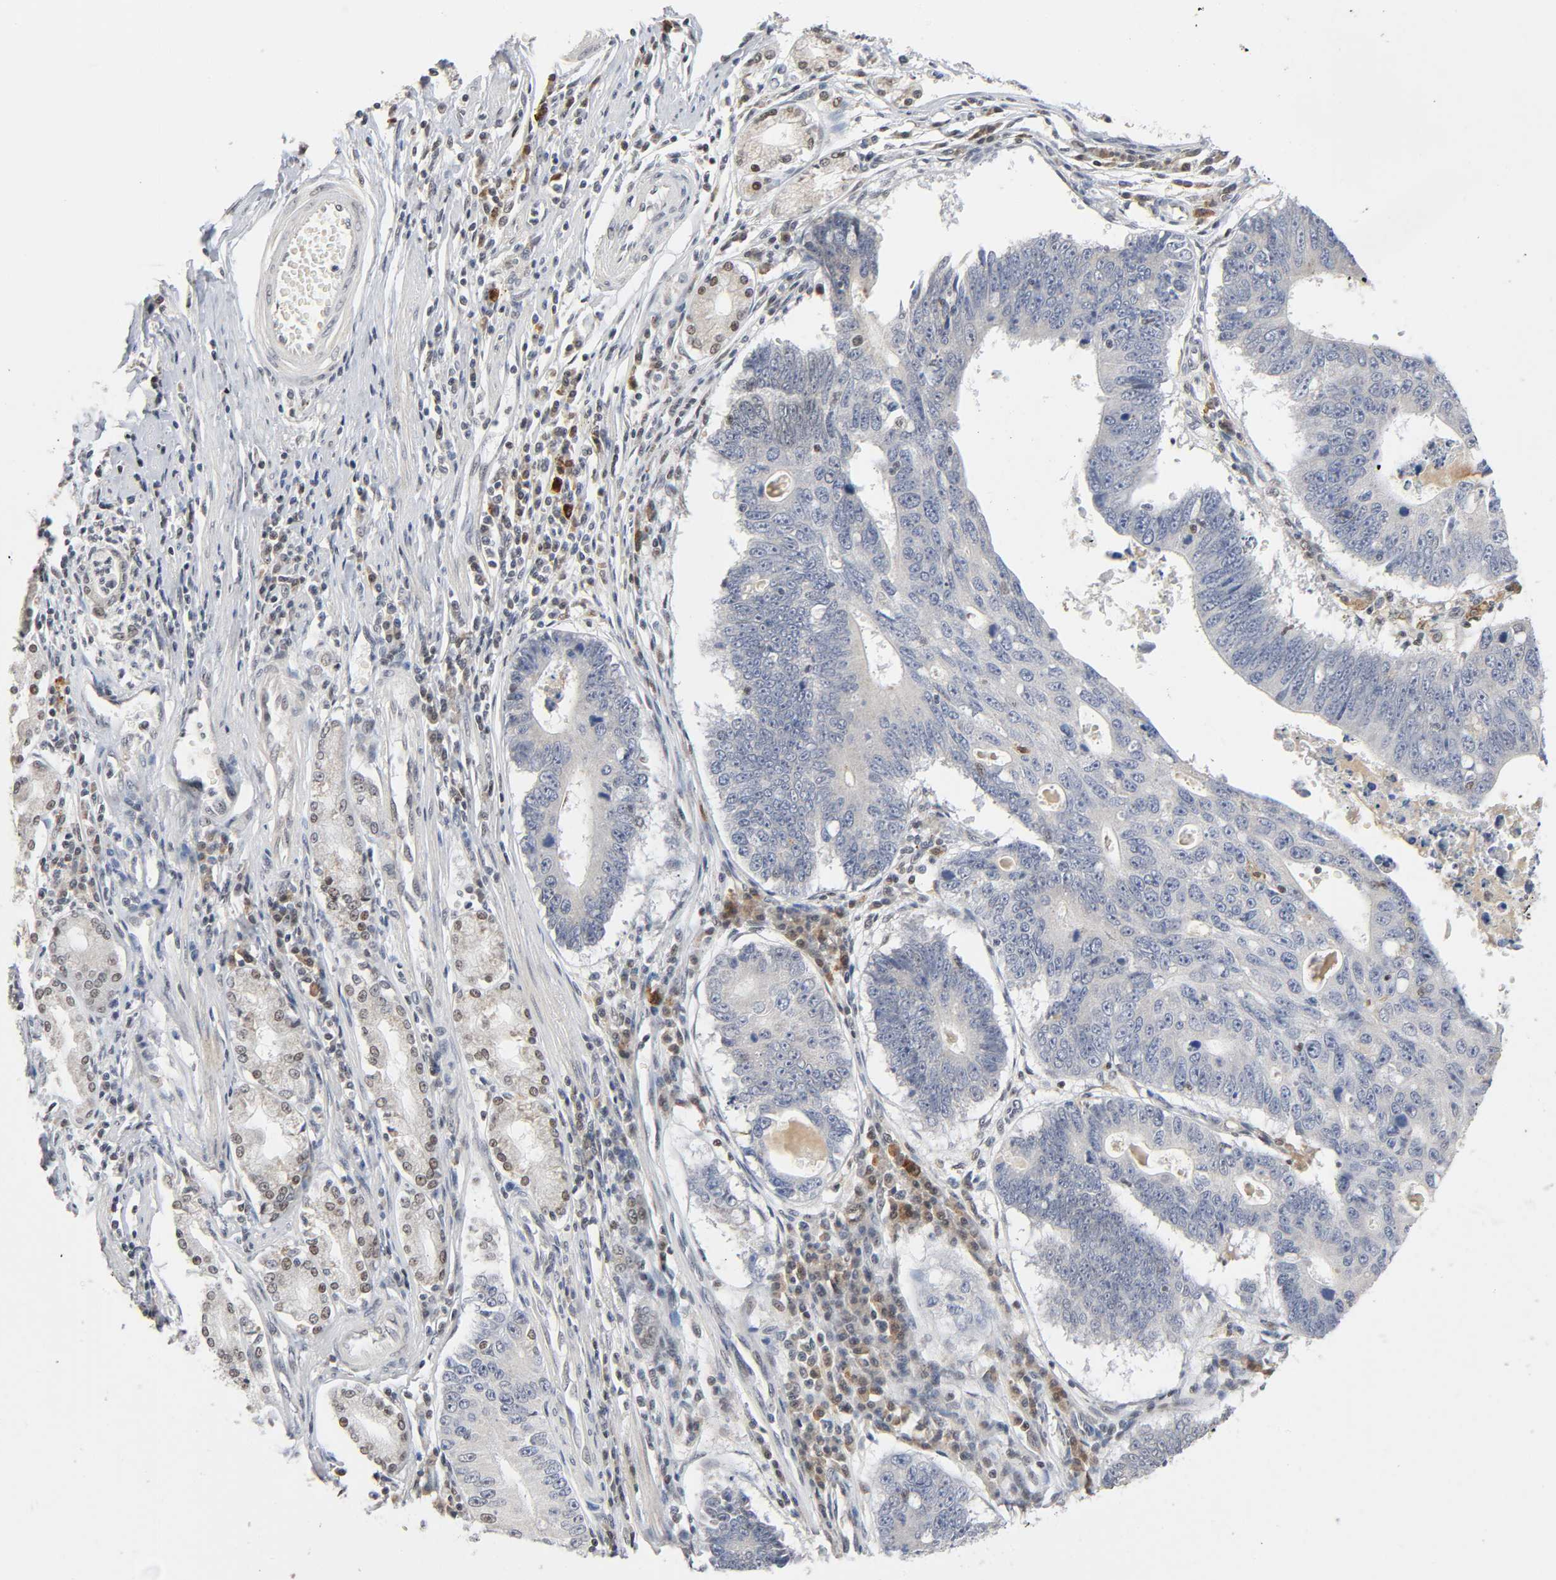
{"staining": {"intensity": "weak", "quantity": "<25%", "location": "nuclear"}, "tissue": "stomach cancer", "cell_type": "Tumor cells", "image_type": "cancer", "snomed": [{"axis": "morphology", "description": "Adenocarcinoma, NOS"}, {"axis": "topography", "description": "Stomach"}], "caption": "Protein analysis of adenocarcinoma (stomach) exhibits no significant positivity in tumor cells. Brightfield microscopy of immunohistochemistry stained with DAB (3,3'-diaminobenzidine) (brown) and hematoxylin (blue), captured at high magnification.", "gene": "KAT2B", "patient": {"sex": "male", "age": 59}}